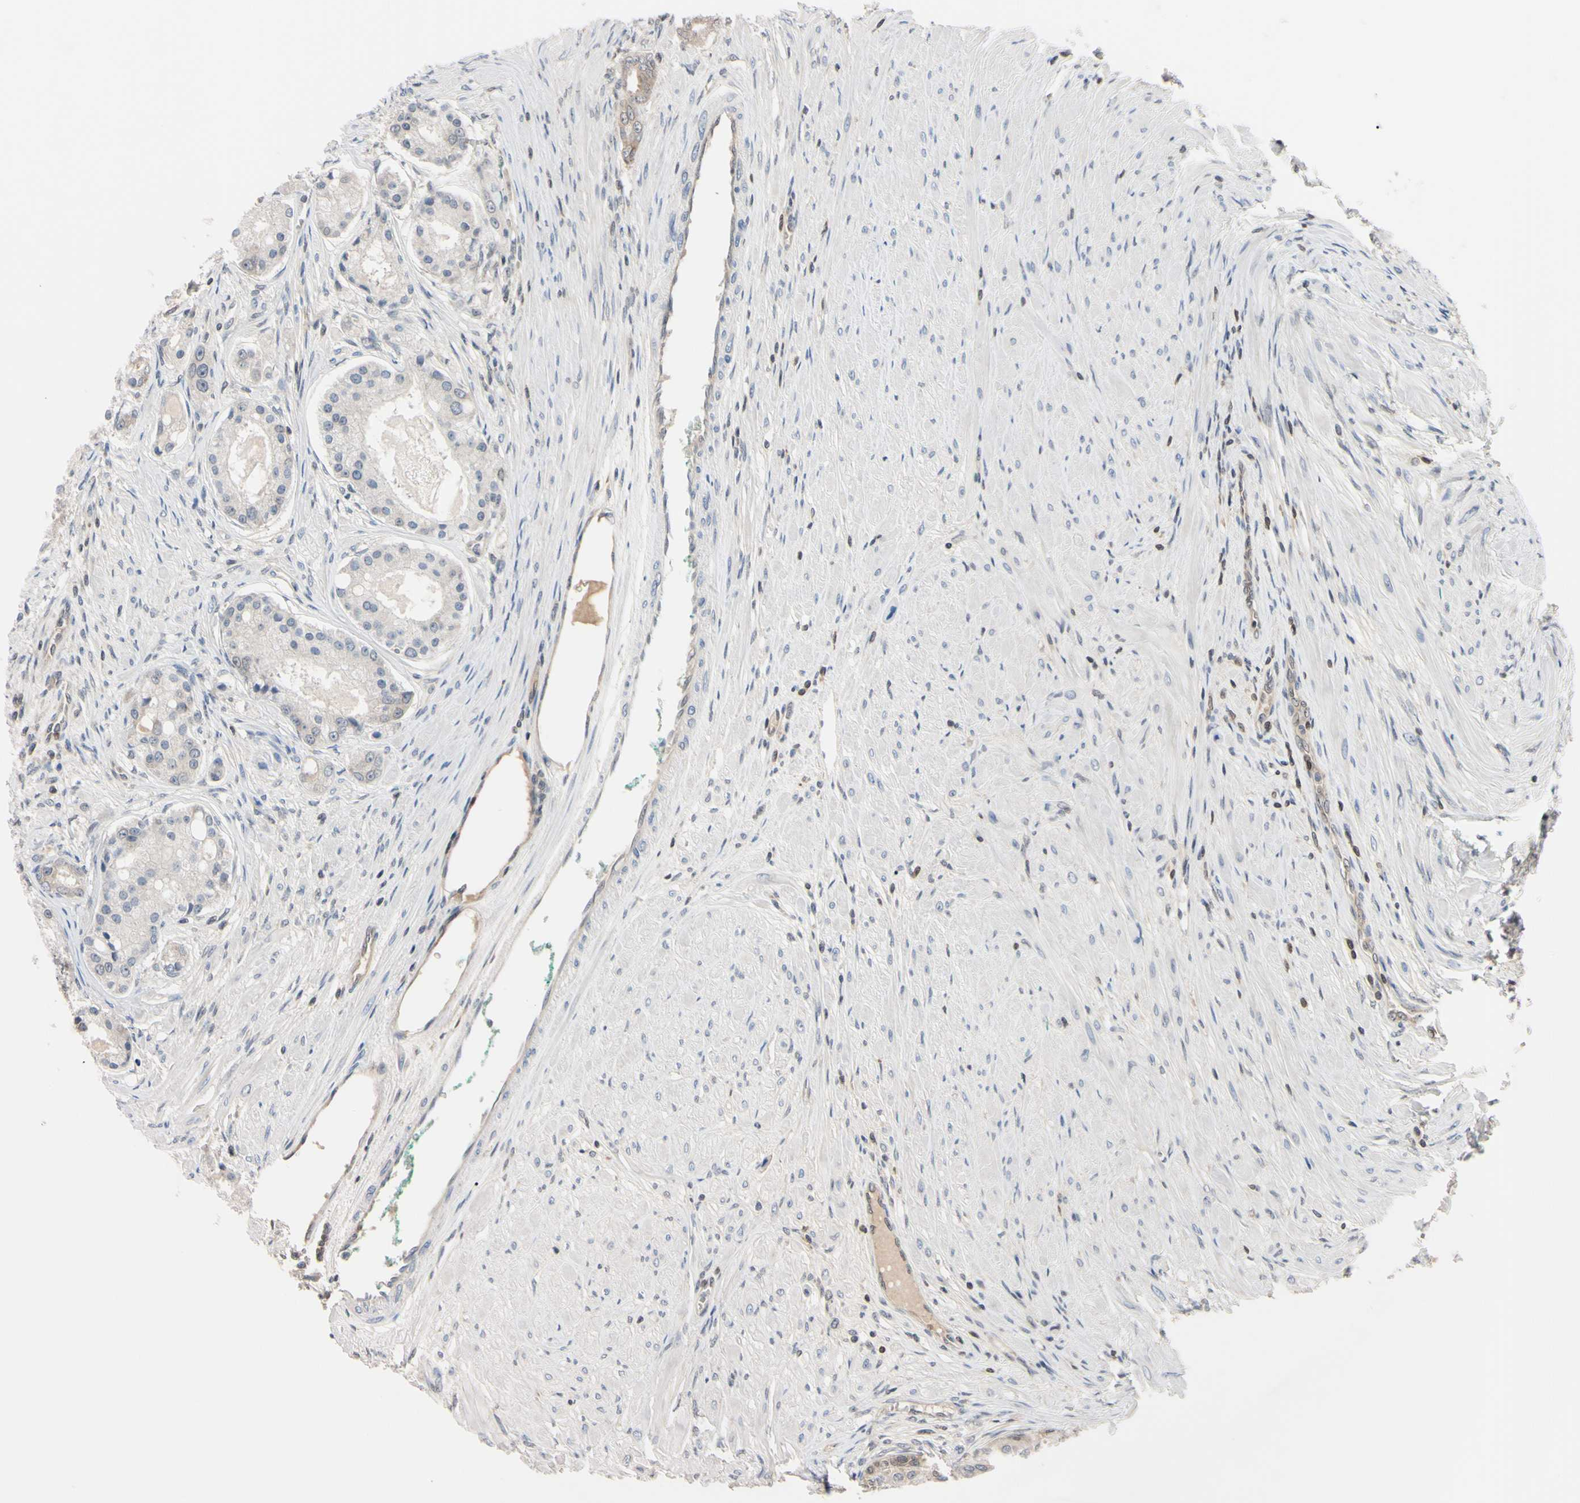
{"staining": {"intensity": "negative", "quantity": "none", "location": "none"}, "tissue": "prostate cancer", "cell_type": "Tumor cells", "image_type": "cancer", "snomed": [{"axis": "morphology", "description": "Adenocarcinoma, High grade"}, {"axis": "topography", "description": "Prostate"}], "caption": "DAB immunohistochemical staining of human prostate cancer (high-grade adenocarcinoma) displays no significant positivity in tumor cells.", "gene": "UBE2I", "patient": {"sex": "male", "age": 59}}